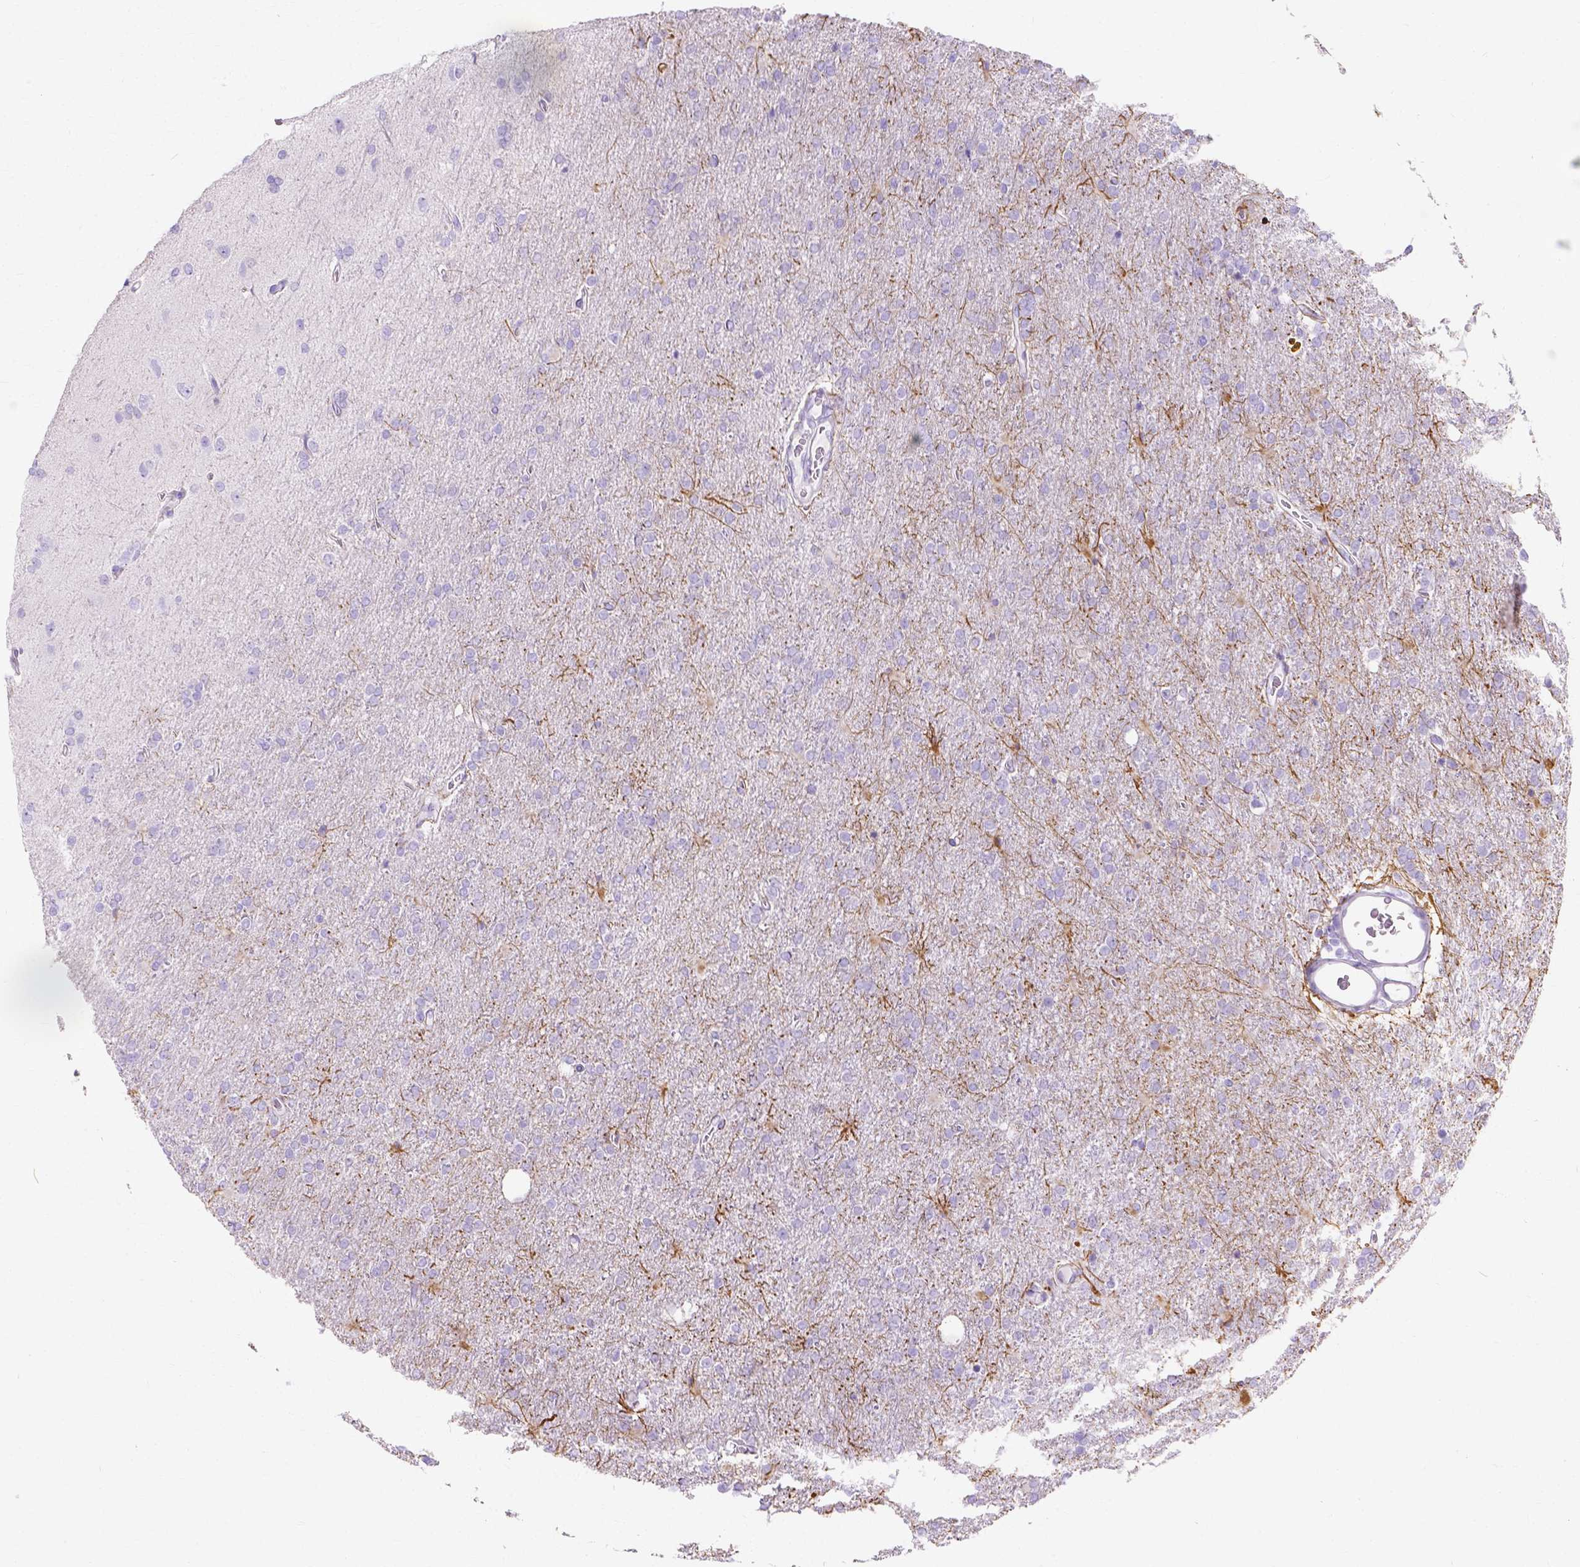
{"staining": {"intensity": "negative", "quantity": "none", "location": "none"}, "tissue": "glioma", "cell_type": "Tumor cells", "image_type": "cancer", "snomed": [{"axis": "morphology", "description": "Glioma, malignant, High grade"}, {"axis": "topography", "description": "Cerebral cortex"}], "caption": "This is an immunohistochemistry image of malignant high-grade glioma. There is no staining in tumor cells.", "gene": "MYH15", "patient": {"sex": "male", "age": 70}}